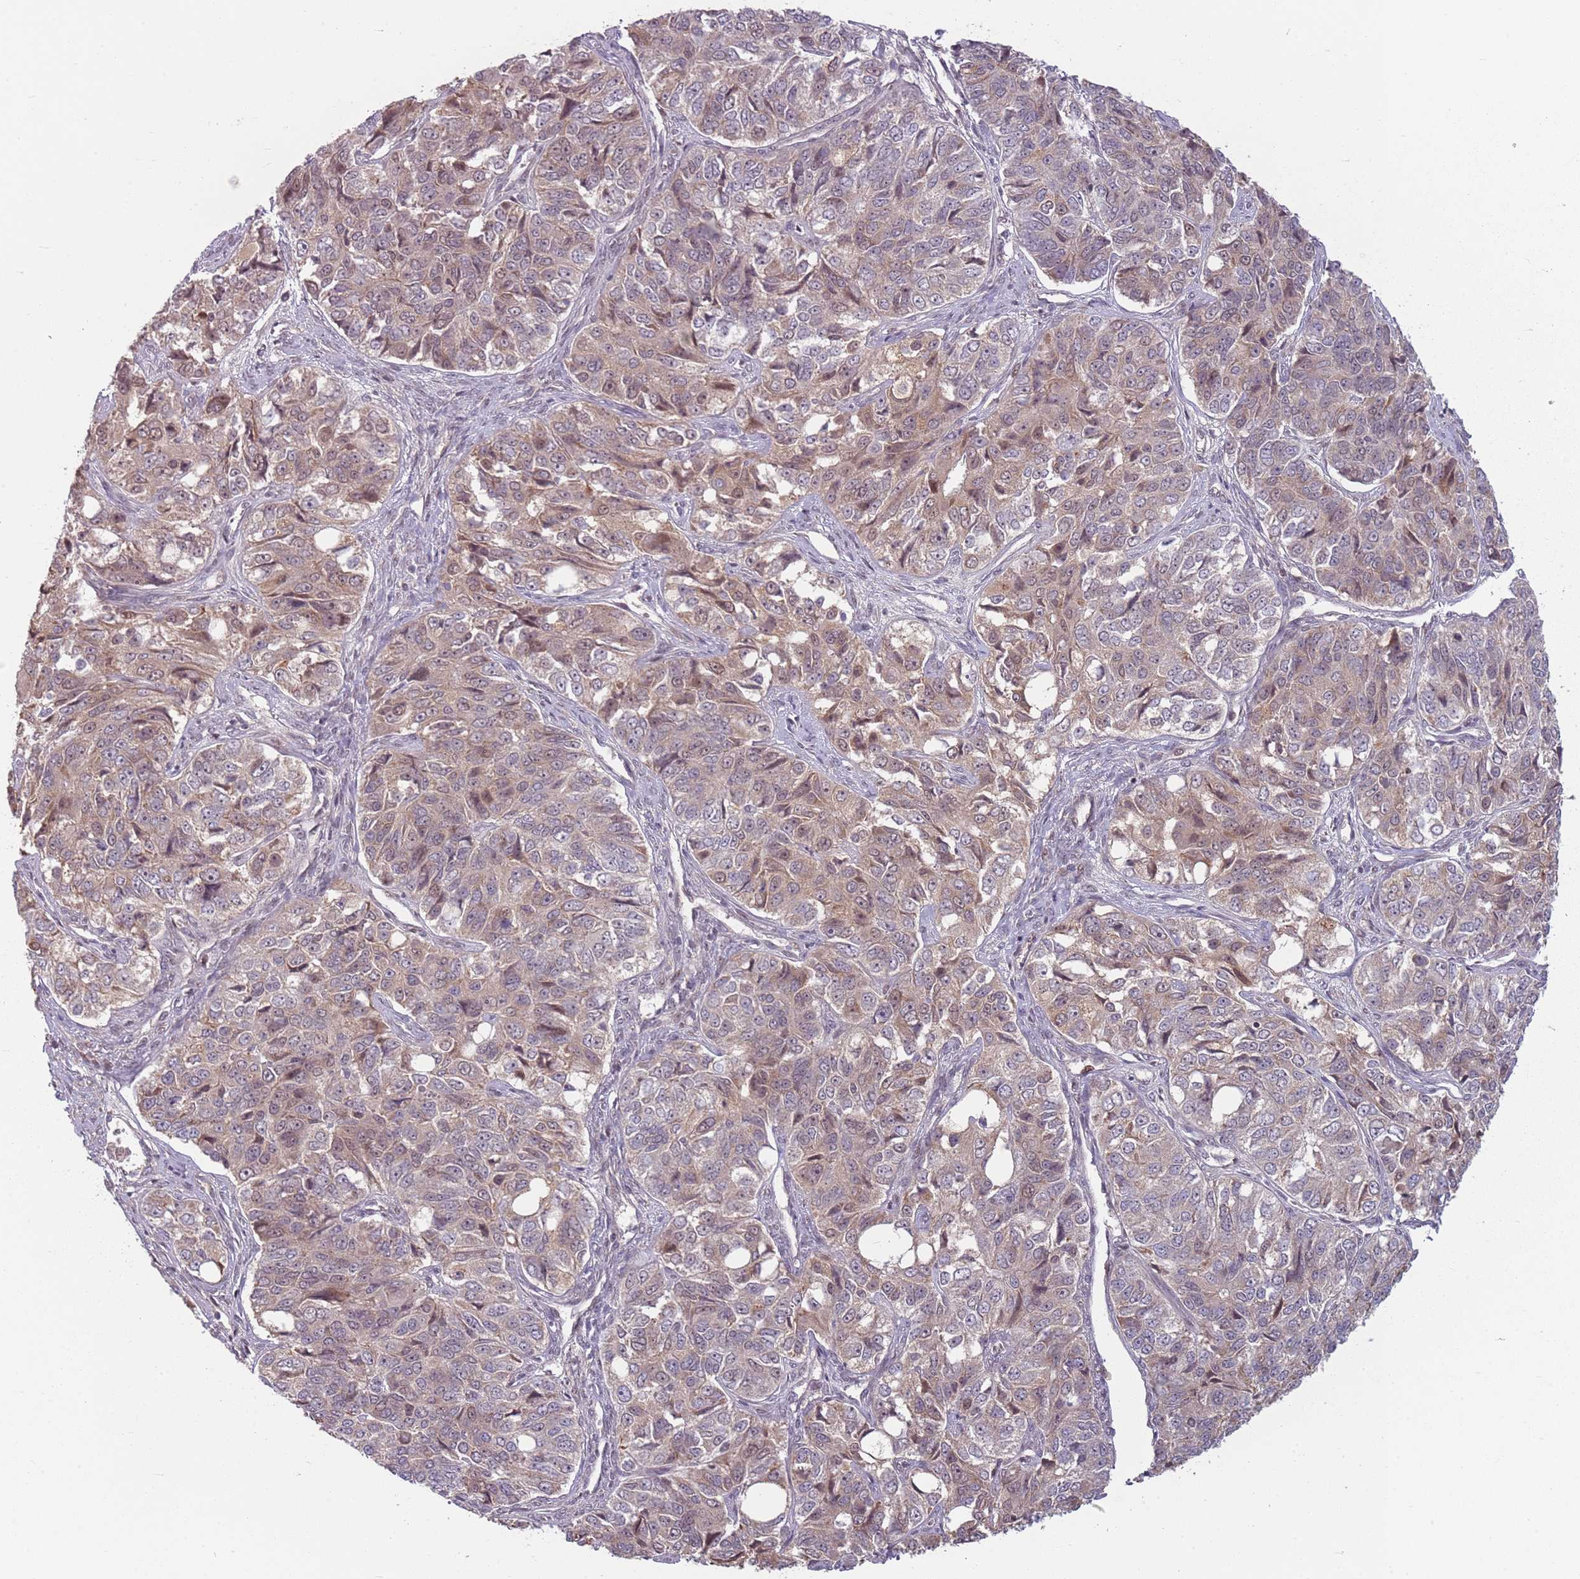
{"staining": {"intensity": "weak", "quantity": ">75%", "location": "cytoplasmic/membranous,nuclear"}, "tissue": "ovarian cancer", "cell_type": "Tumor cells", "image_type": "cancer", "snomed": [{"axis": "morphology", "description": "Carcinoma, endometroid"}, {"axis": "topography", "description": "Ovary"}], "caption": "Weak cytoplasmic/membranous and nuclear positivity is seen in about >75% of tumor cells in ovarian cancer (endometroid carcinoma).", "gene": "ADGRG1", "patient": {"sex": "female", "age": 51}}